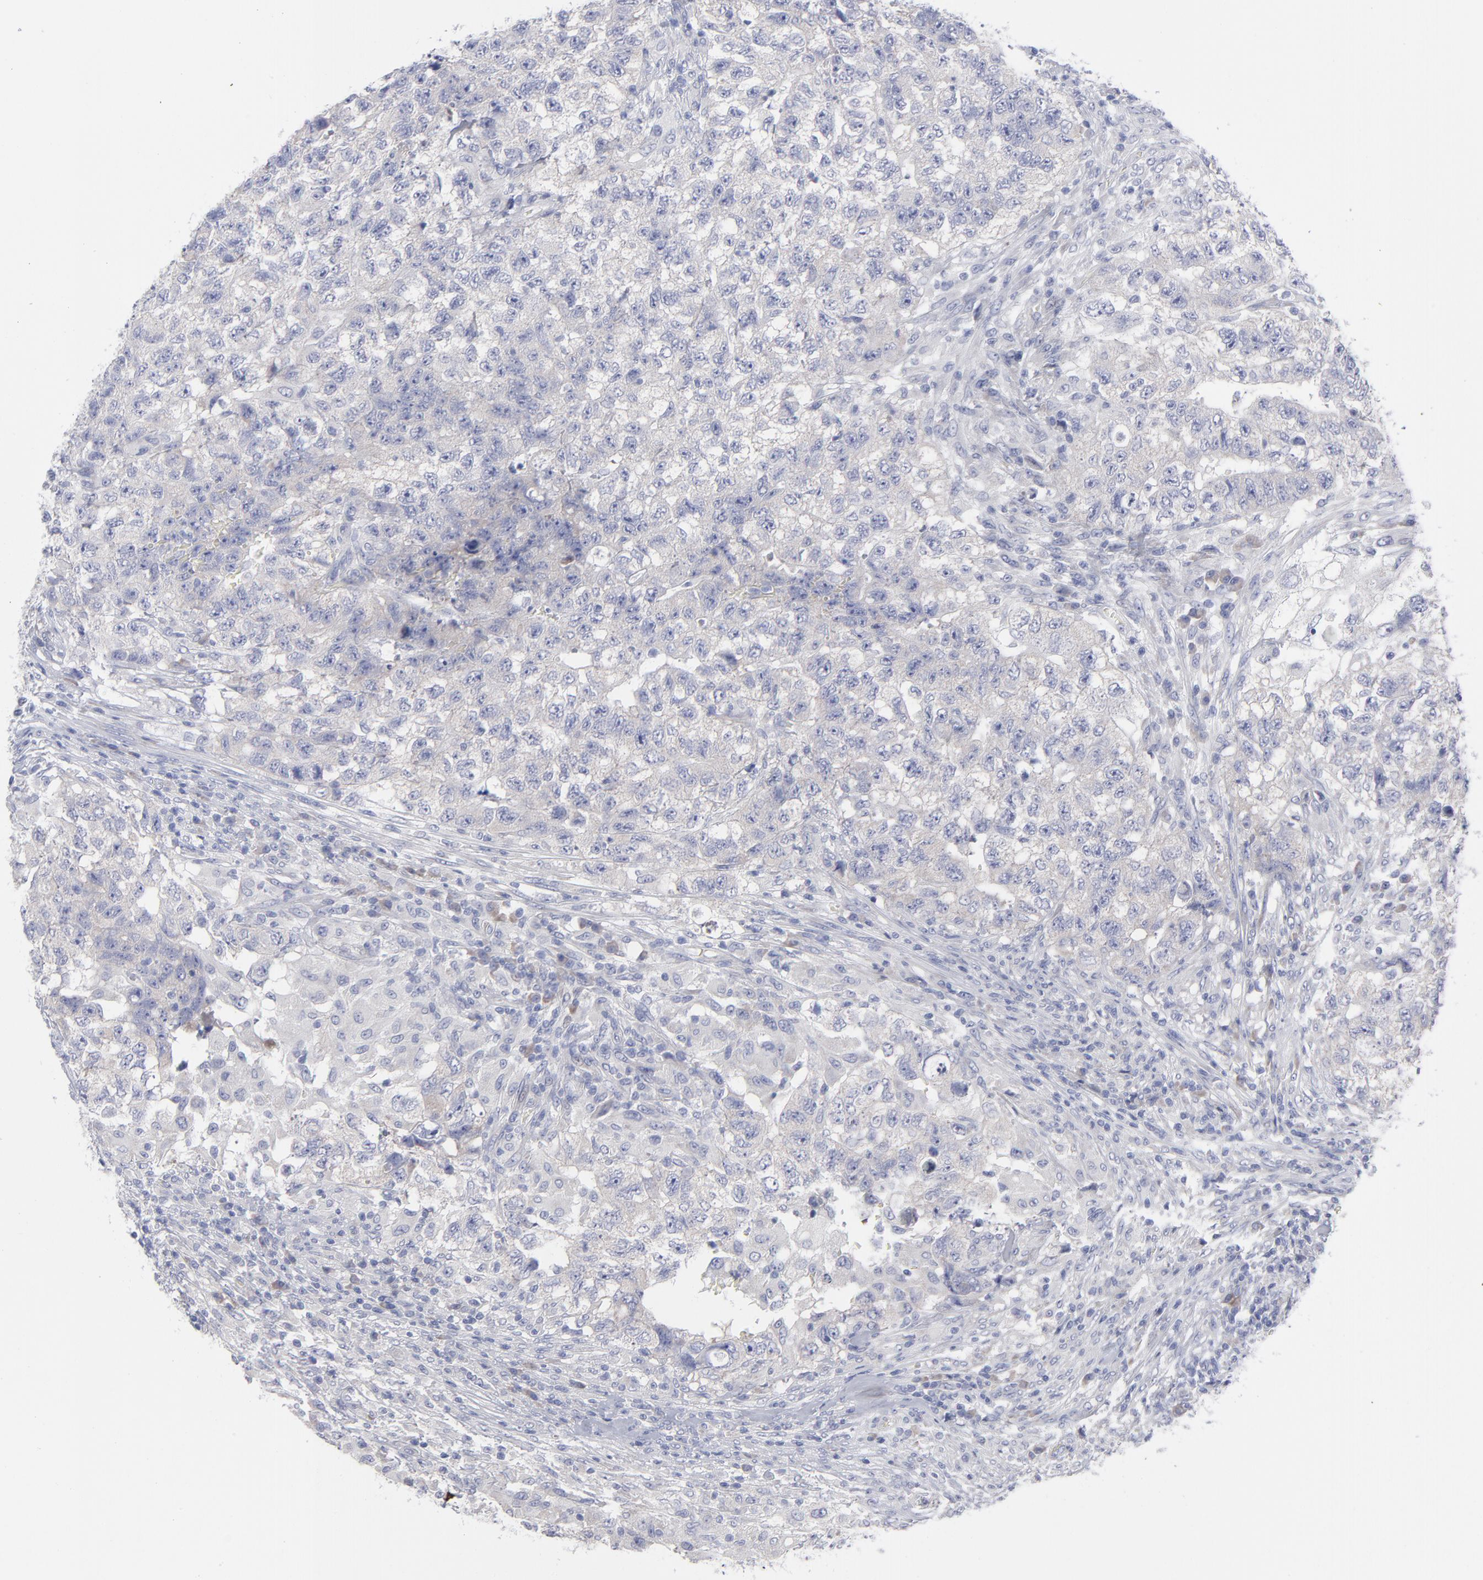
{"staining": {"intensity": "negative", "quantity": "none", "location": "none"}, "tissue": "testis cancer", "cell_type": "Tumor cells", "image_type": "cancer", "snomed": [{"axis": "morphology", "description": "Carcinoma, Embryonal, NOS"}, {"axis": "topography", "description": "Testis"}], "caption": "Embryonal carcinoma (testis) was stained to show a protein in brown. There is no significant expression in tumor cells.", "gene": "RPS24", "patient": {"sex": "male", "age": 21}}